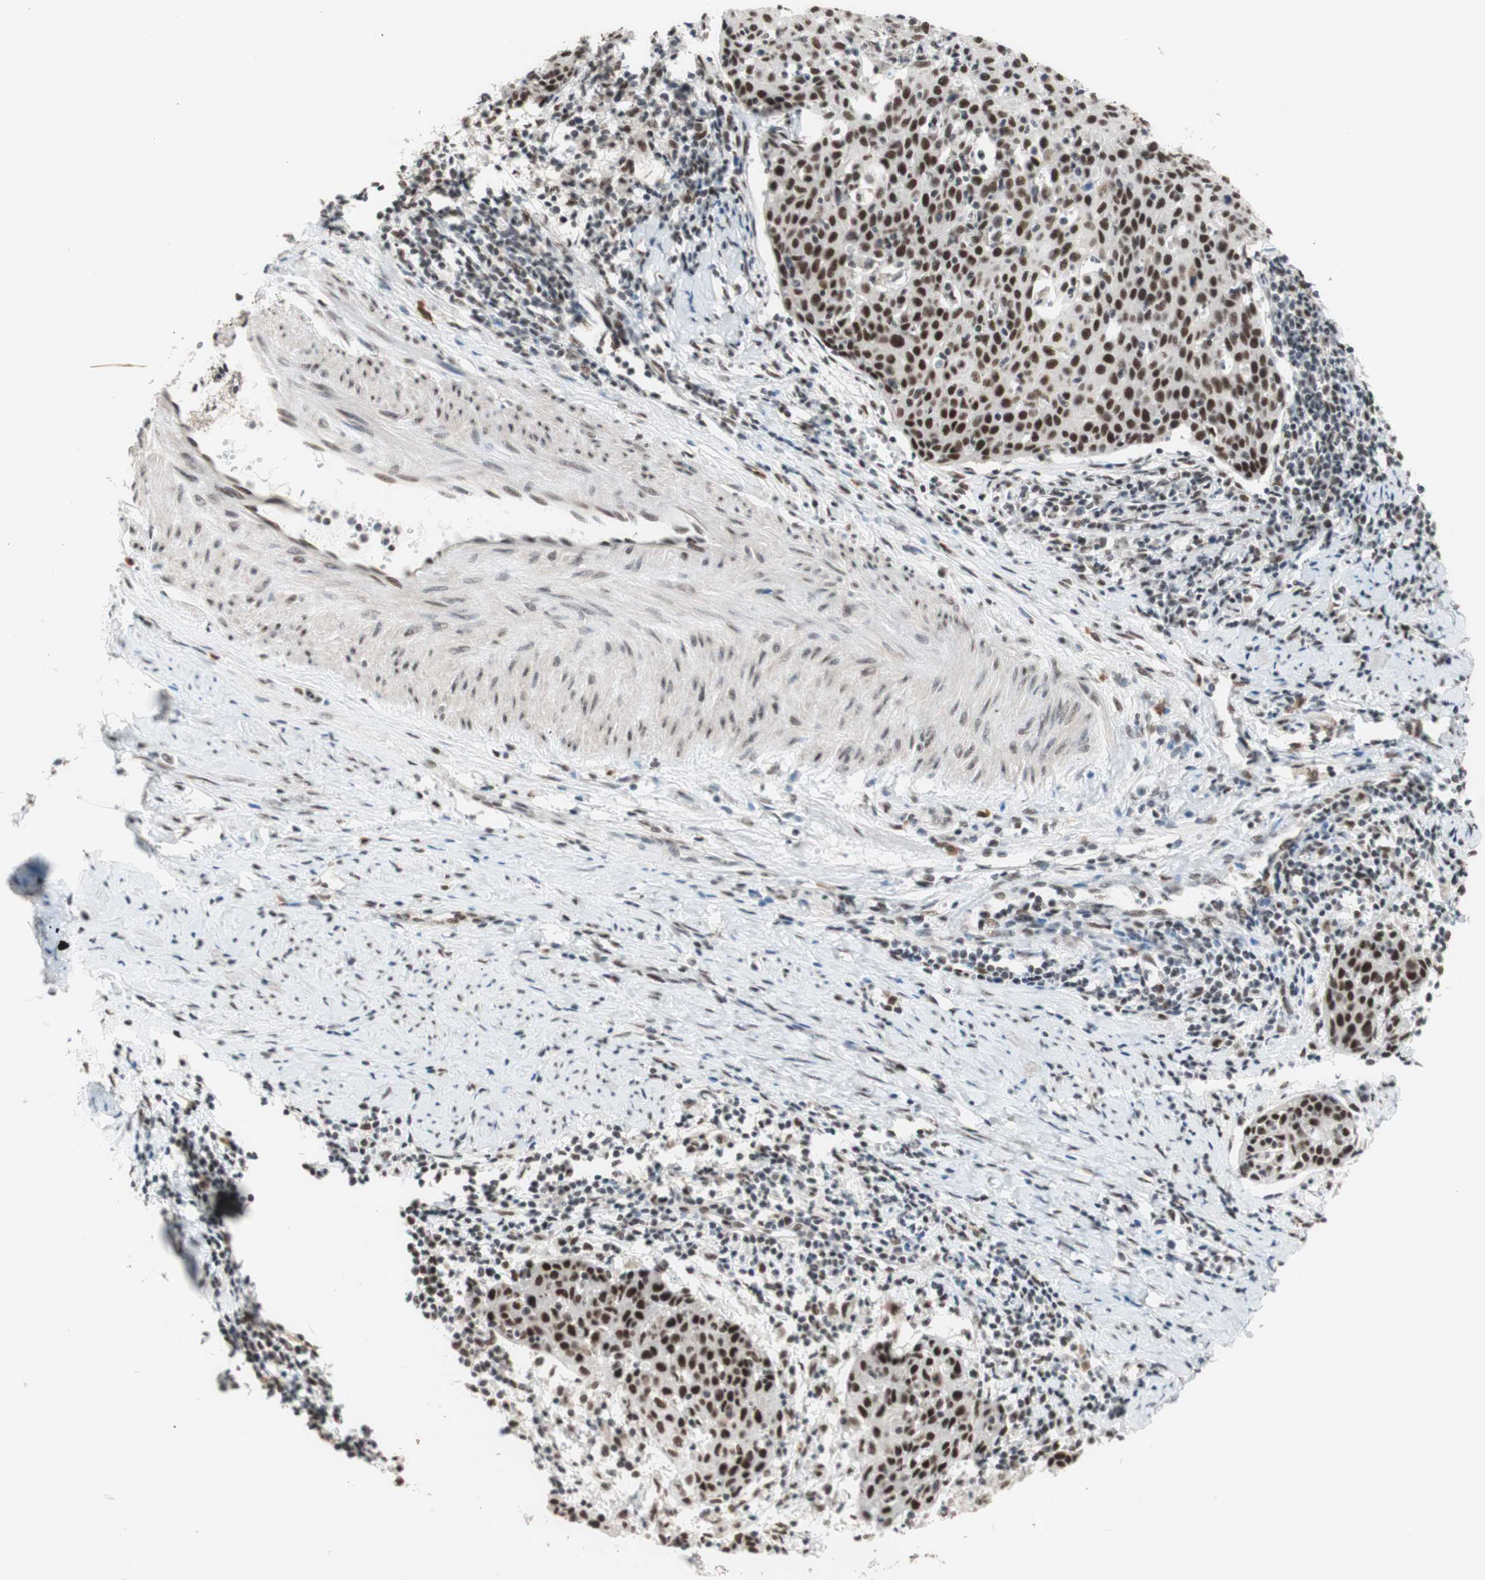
{"staining": {"intensity": "strong", "quantity": ">75%", "location": "nuclear"}, "tissue": "cervical cancer", "cell_type": "Tumor cells", "image_type": "cancer", "snomed": [{"axis": "morphology", "description": "Squamous cell carcinoma, NOS"}, {"axis": "topography", "description": "Cervix"}], "caption": "Human cervical cancer stained with a protein marker exhibits strong staining in tumor cells.", "gene": "PRPF19", "patient": {"sex": "female", "age": 38}}